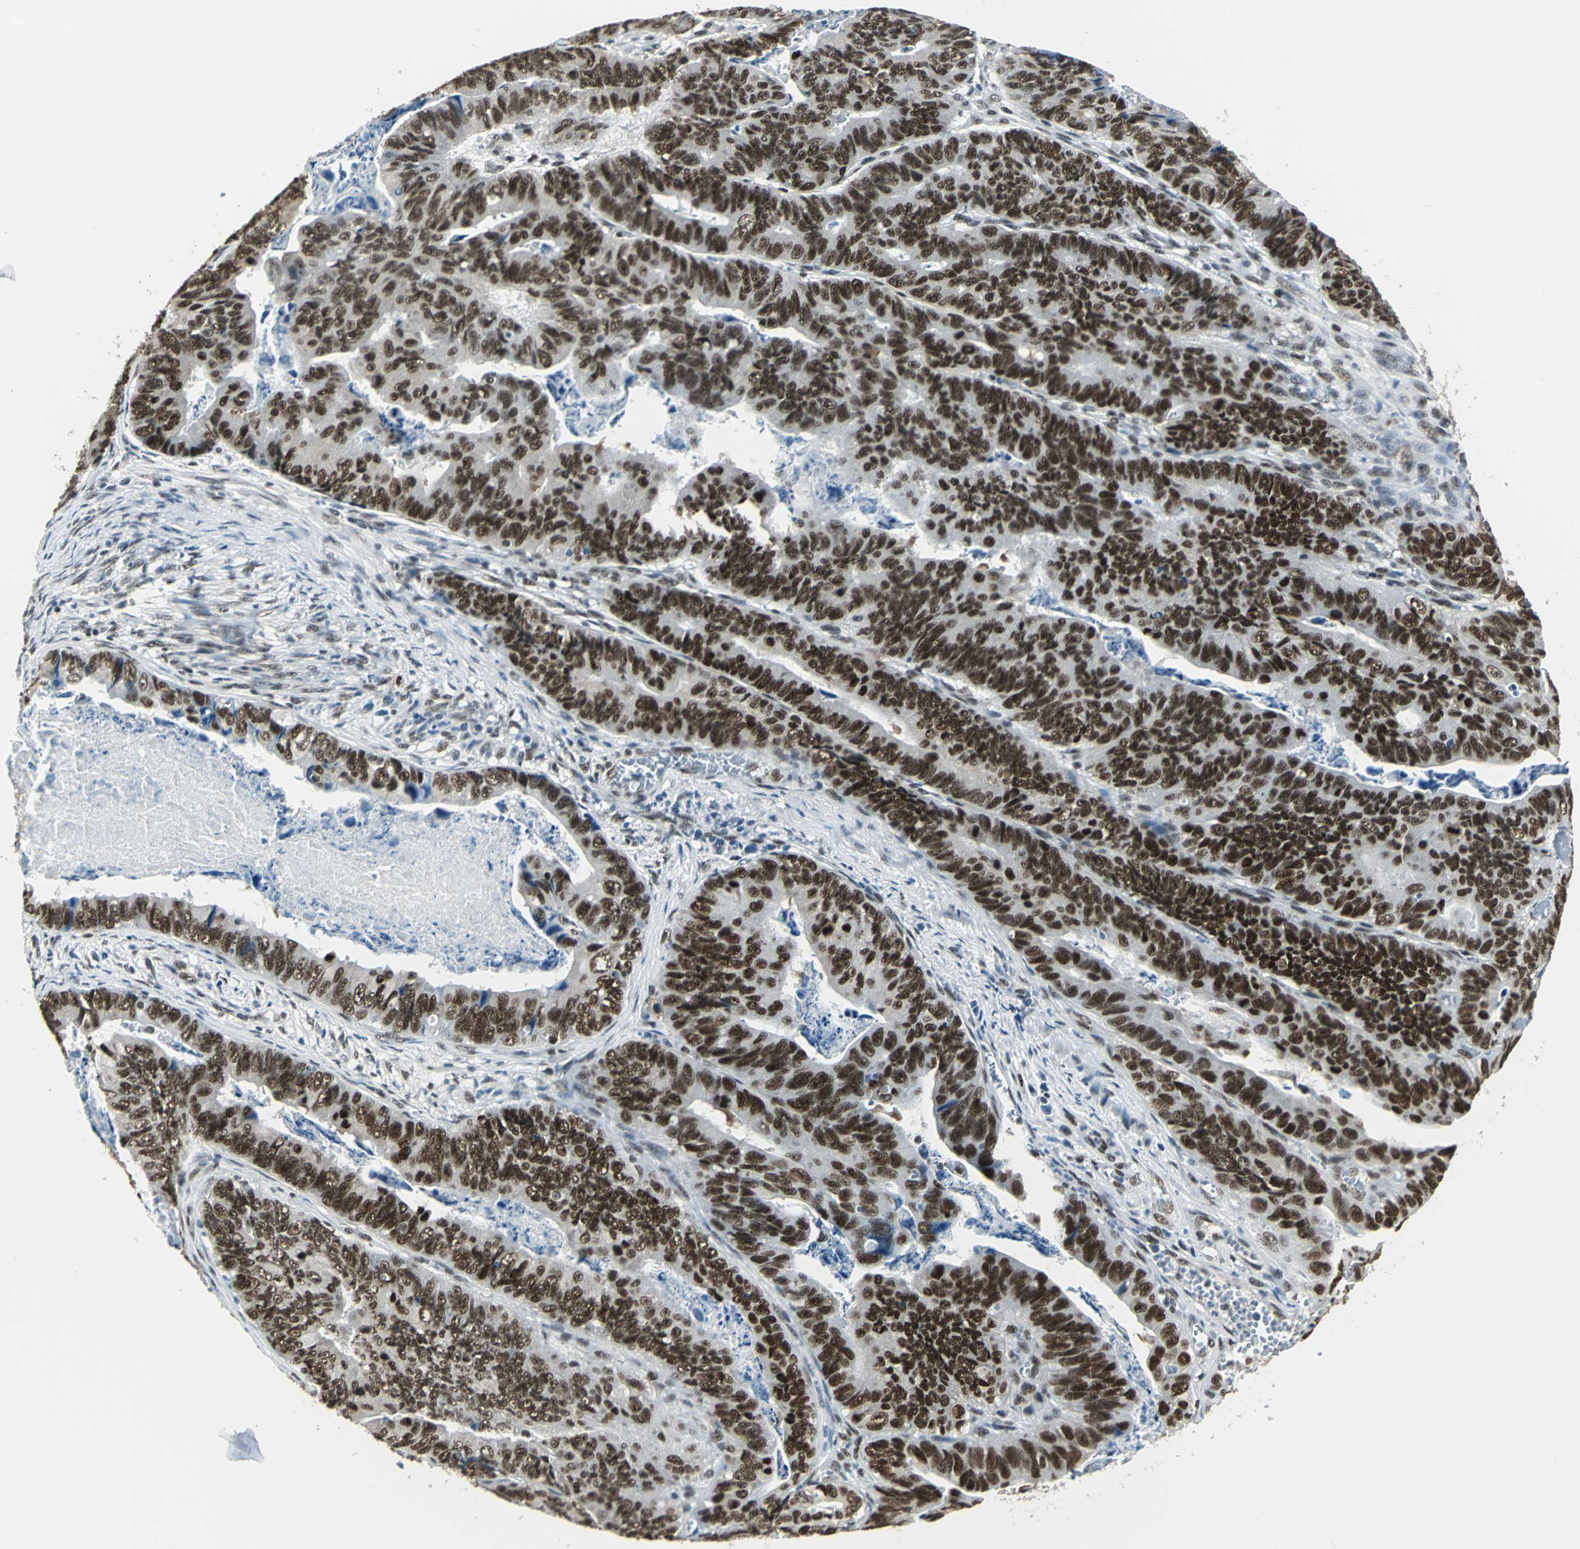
{"staining": {"intensity": "strong", "quantity": ">75%", "location": "nuclear"}, "tissue": "stomach cancer", "cell_type": "Tumor cells", "image_type": "cancer", "snomed": [{"axis": "morphology", "description": "Adenocarcinoma, NOS"}, {"axis": "topography", "description": "Stomach, lower"}], "caption": "This histopathology image shows IHC staining of human stomach cancer (adenocarcinoma), with high strong nuclear expression in approximately >75% of tumor cells.", "gene": "ADNP", "patient": {"sex": "male", "age": 77}}